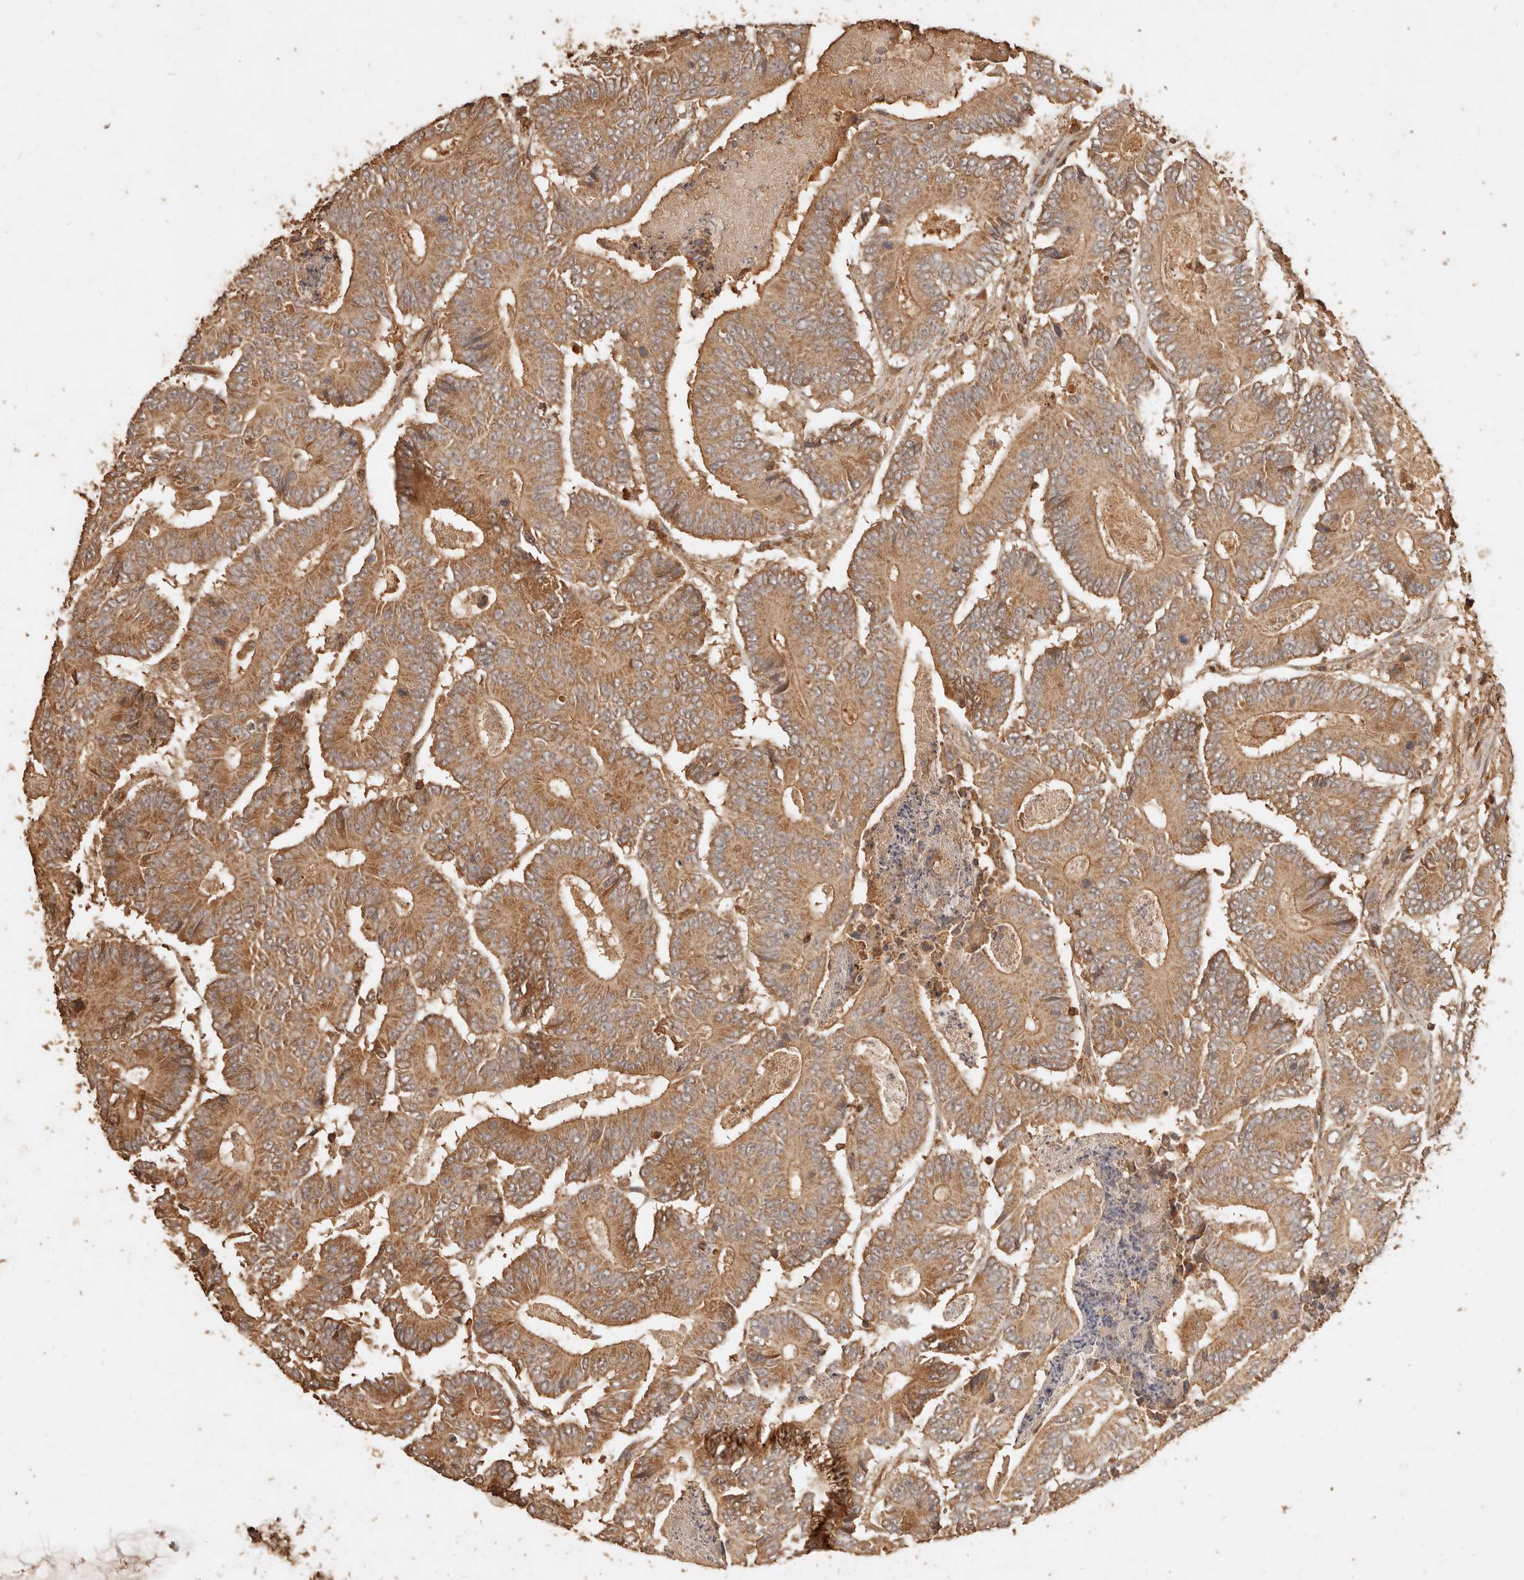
{"staining": {"intensity": "moderate", "quantity": ">75%", "location": "cytoplasmic/membranous"}, "tissue": "colorectal cancer", "cell_type": "Tumor cells", "image_type": "cancer", "snomed": [{"axis": "morphology", "description": "Adenocarcinoma, NOS"}, {"axis": "topography", "description": "Colon"}], "caption": "Protein expression analysis of human adenocarcinoma (colorectal) reveals moderate cytoplasmic/membranous positivity in about >75% of tumor cells. (DAB (3,3'-diaminobenzidine) = brown stain, brightfield microscopy at high magnification).", "gene": "FAM180B", "patient": {"sex": "male", "age": 83}}